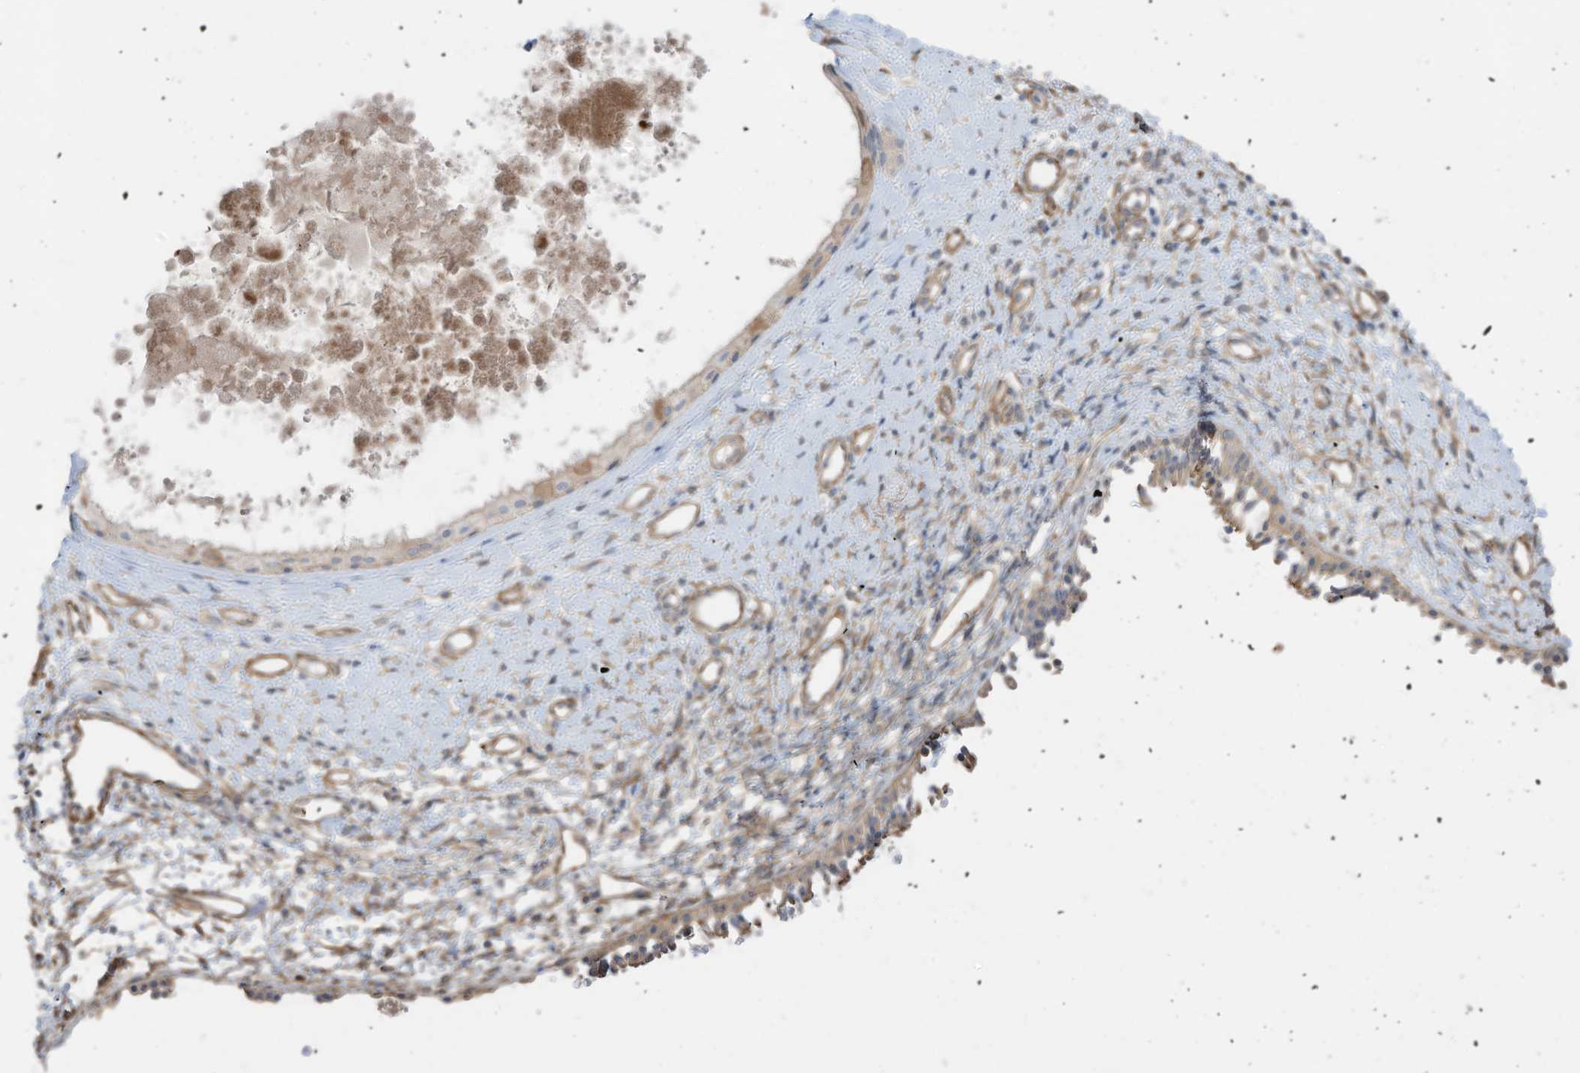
{"staining": {"intensity": "moderate", "quantity": "25%-75%", "location": "cytoplasmic/membranous"}, "tissue": "nasopharynx", "cell_type": "Respiratory epithelial cells", "image_type": "normal", "snomed": [{"axis": "morphology", "description": "Normal tissue, NOS"}, {"axis": "topography", "description": "Nasopharynx"}], "caption": "Moderate cytoplasmic/membranous expression is appreciated in approximately 25%-75% of respiratory epithelial cells in normal nasopharynx.", "gene": "SLC17A7", "patient": {"sex": "male", "age": 22}}